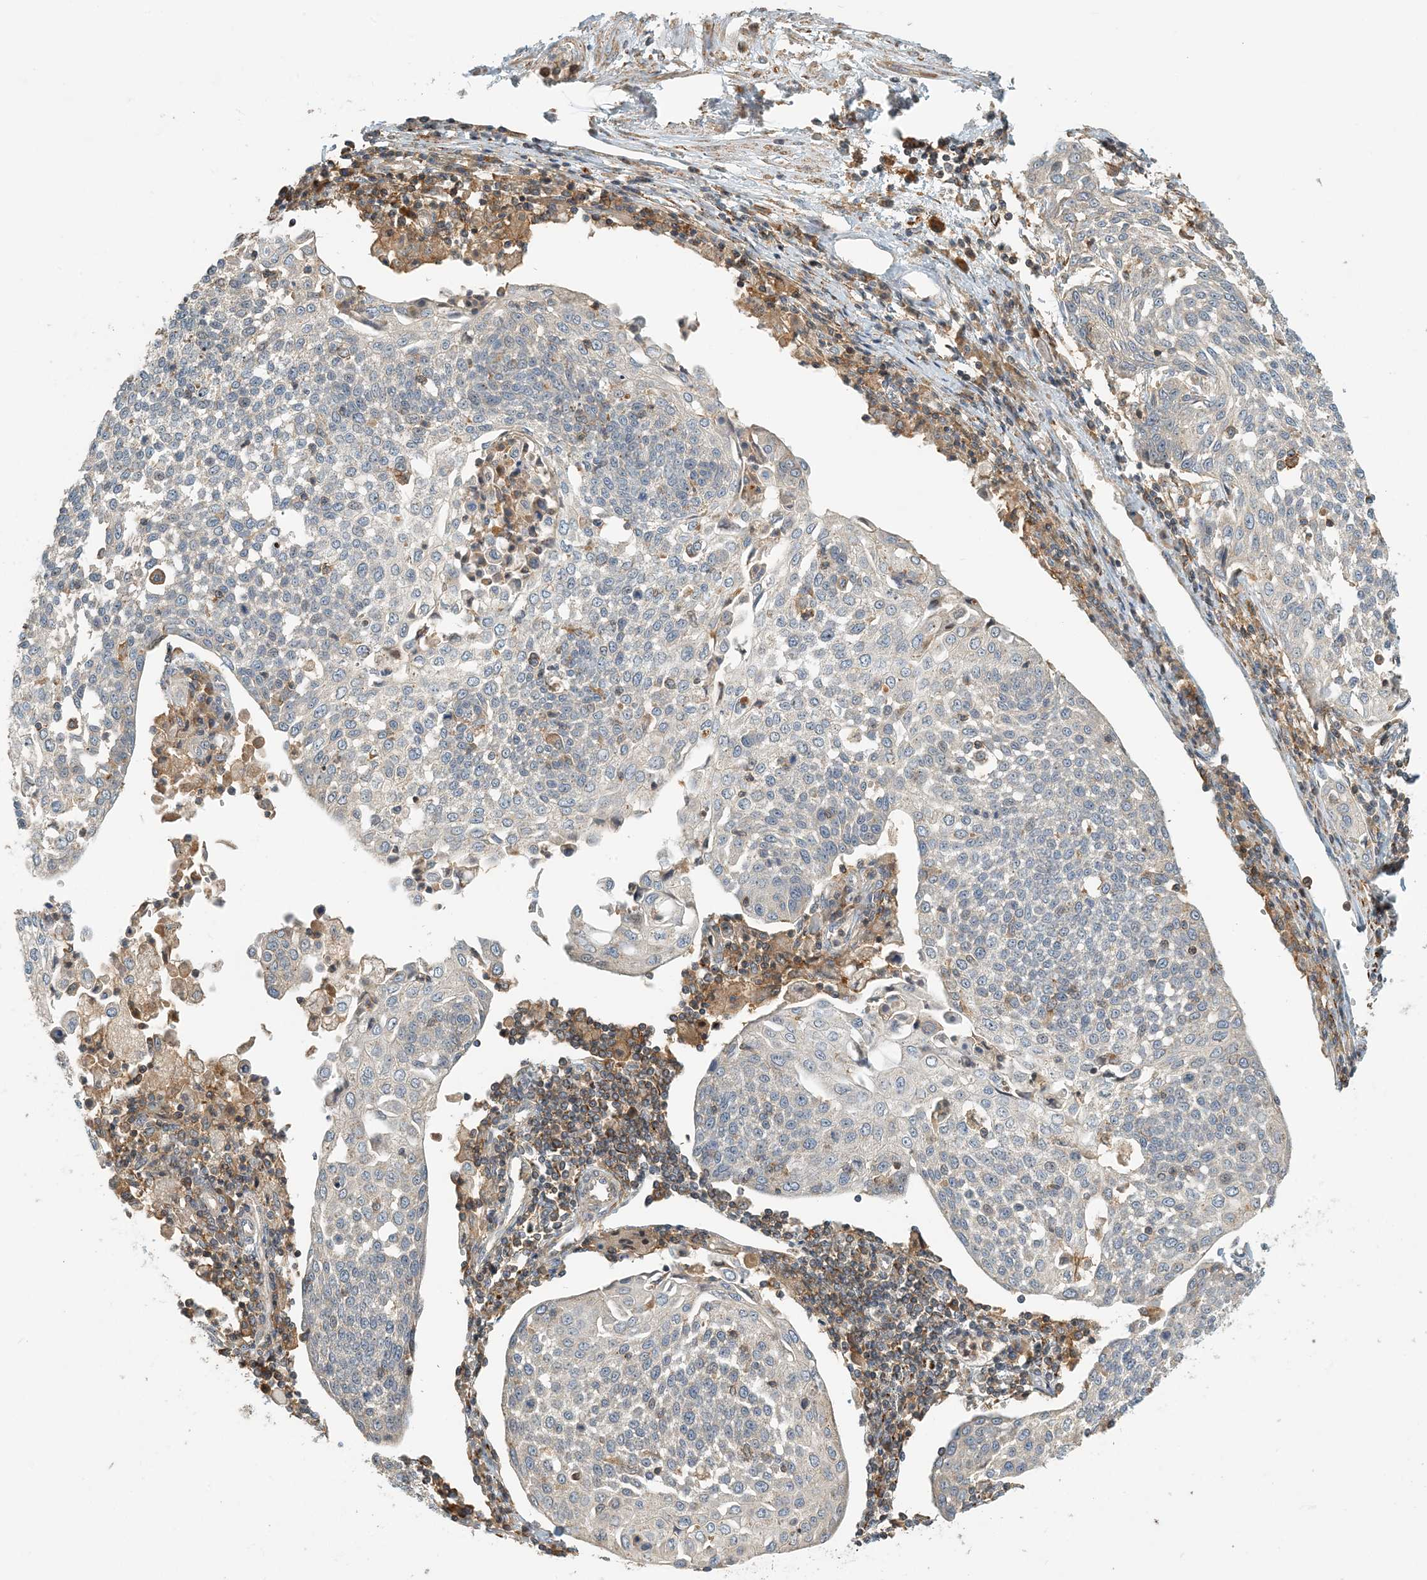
{"staining": {"intensity": "negative", "quantity": "none", "location": "none"}, "tissue": "cervical cancer", "cell_type": "Tumor cells", "image_type": "cancer", "snomed": [{"axis": "morphology", "description": "Squamous cell carcinoma, NOS"}, {"axis": "topography", "description": "Cervix"}], "caption": "The image reveals no significant positivity in tumor cells of squamous cell carcinoma (cervical).", "gene": "COLEC11", "patient": {"sex": "female", "age": 34}}